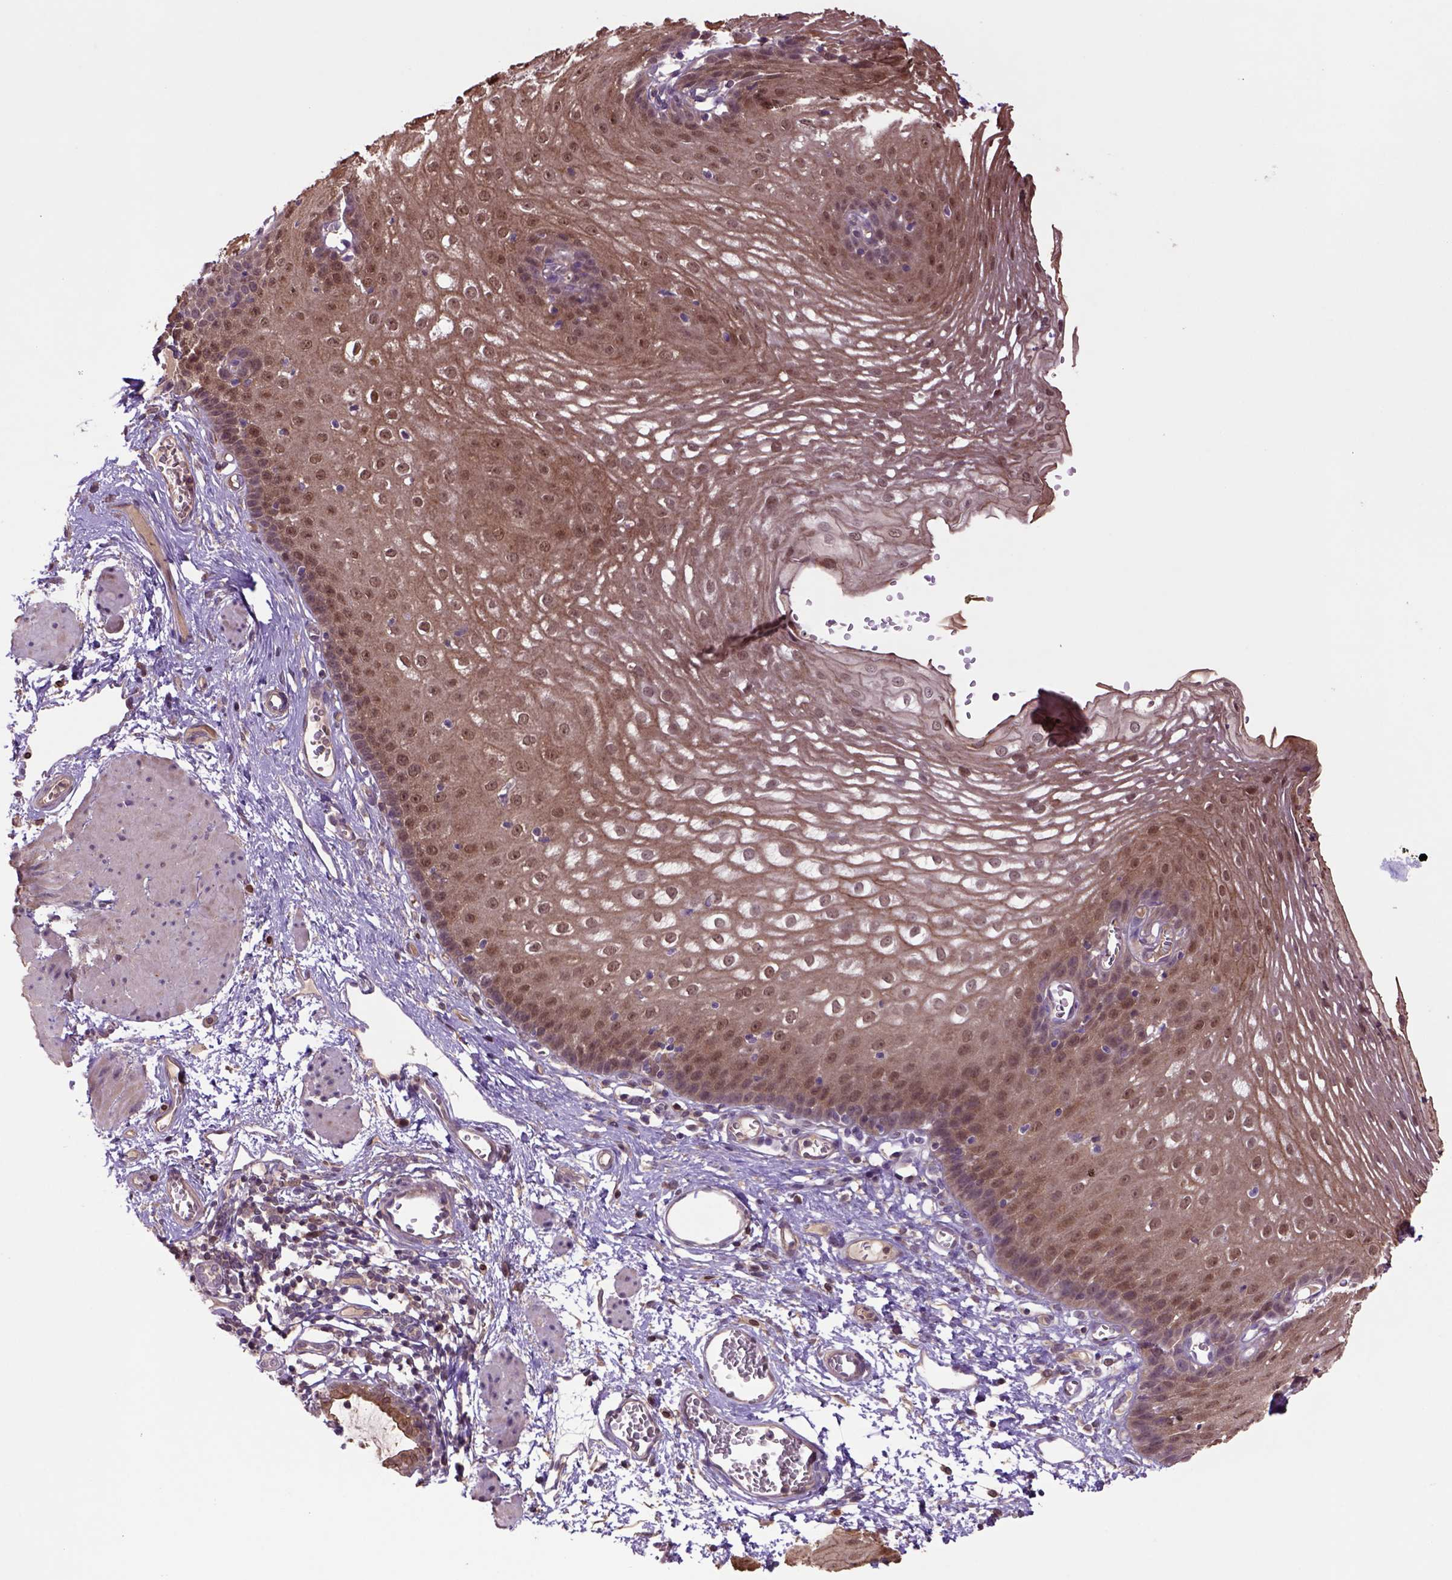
{"staining": {"intensity": "moderate", "quantity": ">75%", "location": "cytoplasmic/membranous,nuclear"}, "tissue": "esophagus", "cell_type": "Squamous epithelial cells", "image_type": "normal", "snomed": [{"axis": "morphology", "description": "Normal tissue, NOS"}, {"axis": "topography", "description": "Esophagus"}], "caption": "High-magnification brightfield microscopy of benign esophagus stained with DAB (brown) and counterstained with hematoxylin (blue). squamous epithelial cells exhibit moderate cytoplasmic/membranous,nuclear staining is identified in about>75% of cells. The staining was performed using DAB (3,3'-diaminobenzidine) to visualize the protein expression in brown, while the nuclei were stained in blue with hematoxylin (Magnification: 20x).", "gene": "HSPBP1", "patient": {"sex": "male", "age": 72}}